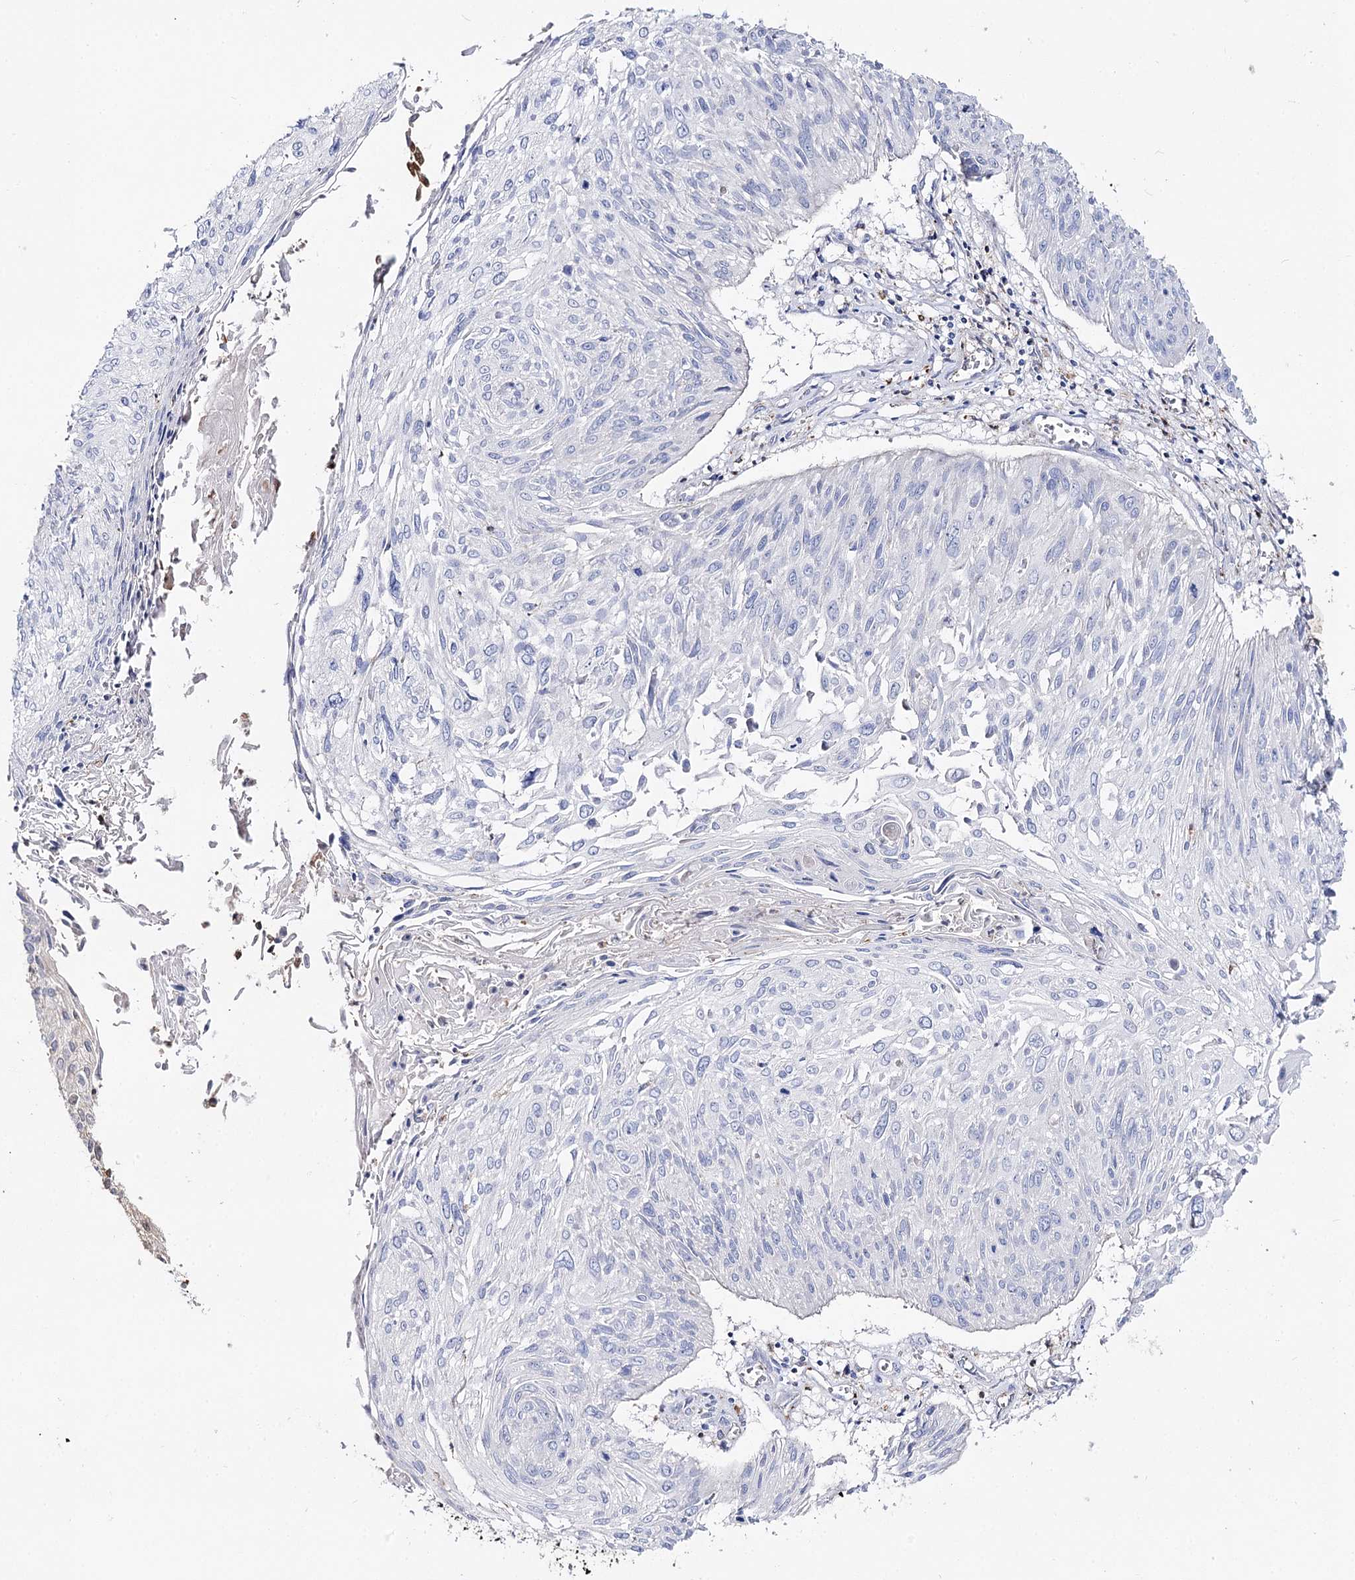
{"staining": {"intensity": "negative", "quantity": "none", "location": "none"}, "tissue": "cervical cancer", "cell_type": "Tumor cells", "image_type": "cancer", "snomed": [{"axis": "morphology", "description": "Squamous cell carcinoma, NOS"}, {"axis": "topography", "description": "Cervix"}], "caption": "Tumor cells are negative for protein expression in human cervical cancer. (DAB (3,3'-diaminobenzidine) immunohistochemistry, high magnification).", "gene": "SLC3A1", "patient": {"sex": "female", "age": 51}}